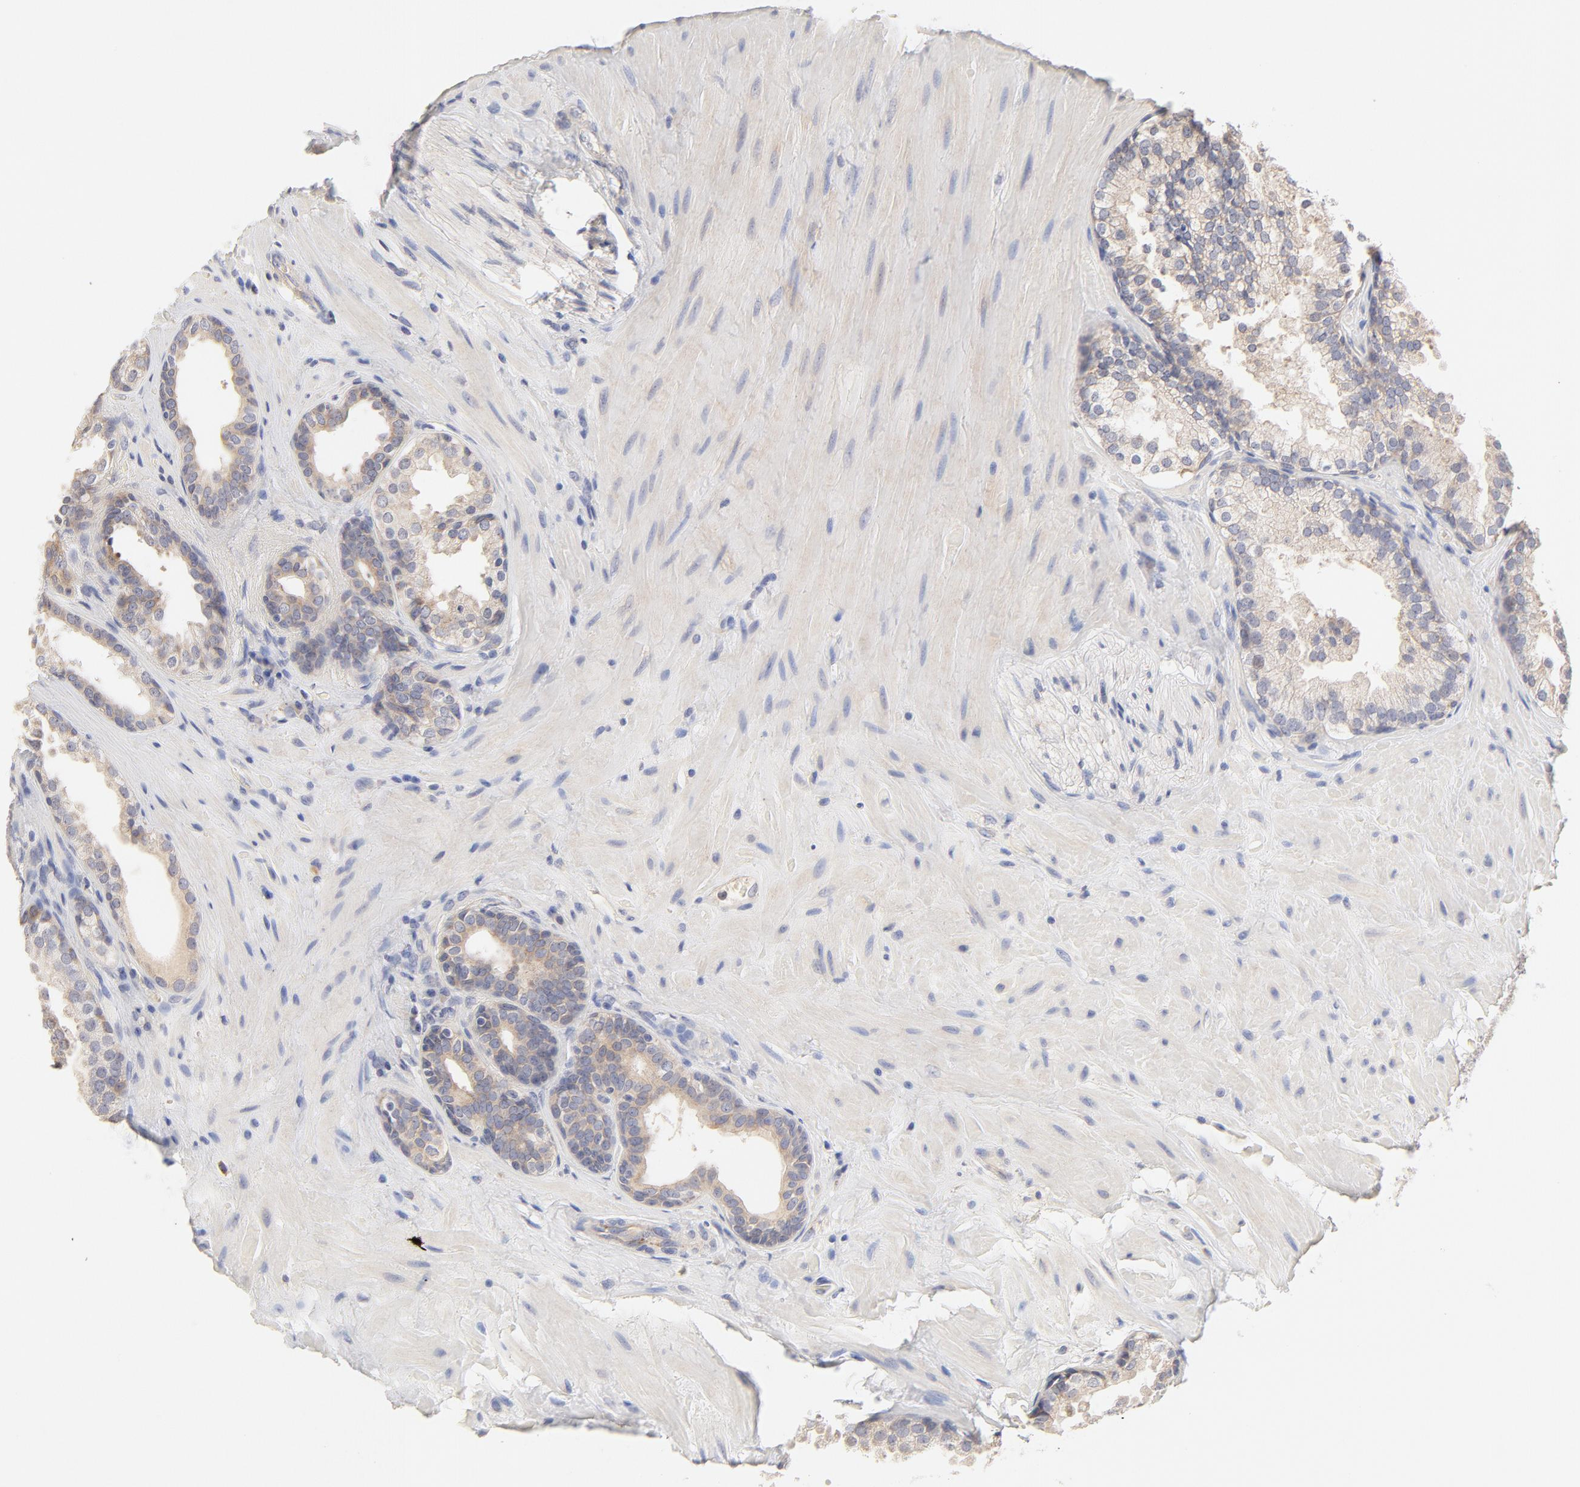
{"staining": {"intensity": "weak", "quantity": ">75%", "location": "cytoplasmic/membranous"}, "tissue": "prostate cancer", "cell_type": "Tumor cells", "image_type": "cancer", "snomed": [{"axis": "morphology", "description": "Adenocarcinoma, High grade"}, {"axis": "topography", "description": "Prostate"}], "caption": "Prostate cancer (adenocarcinoma (high-grade)) was stained to show a protein in brown. There is low levels of weak cytoplasmic/membranous expression in approximately >75% of tumor cells.", "gene": "MTERF2", "patient": {"sex": "male", "age": 70}}